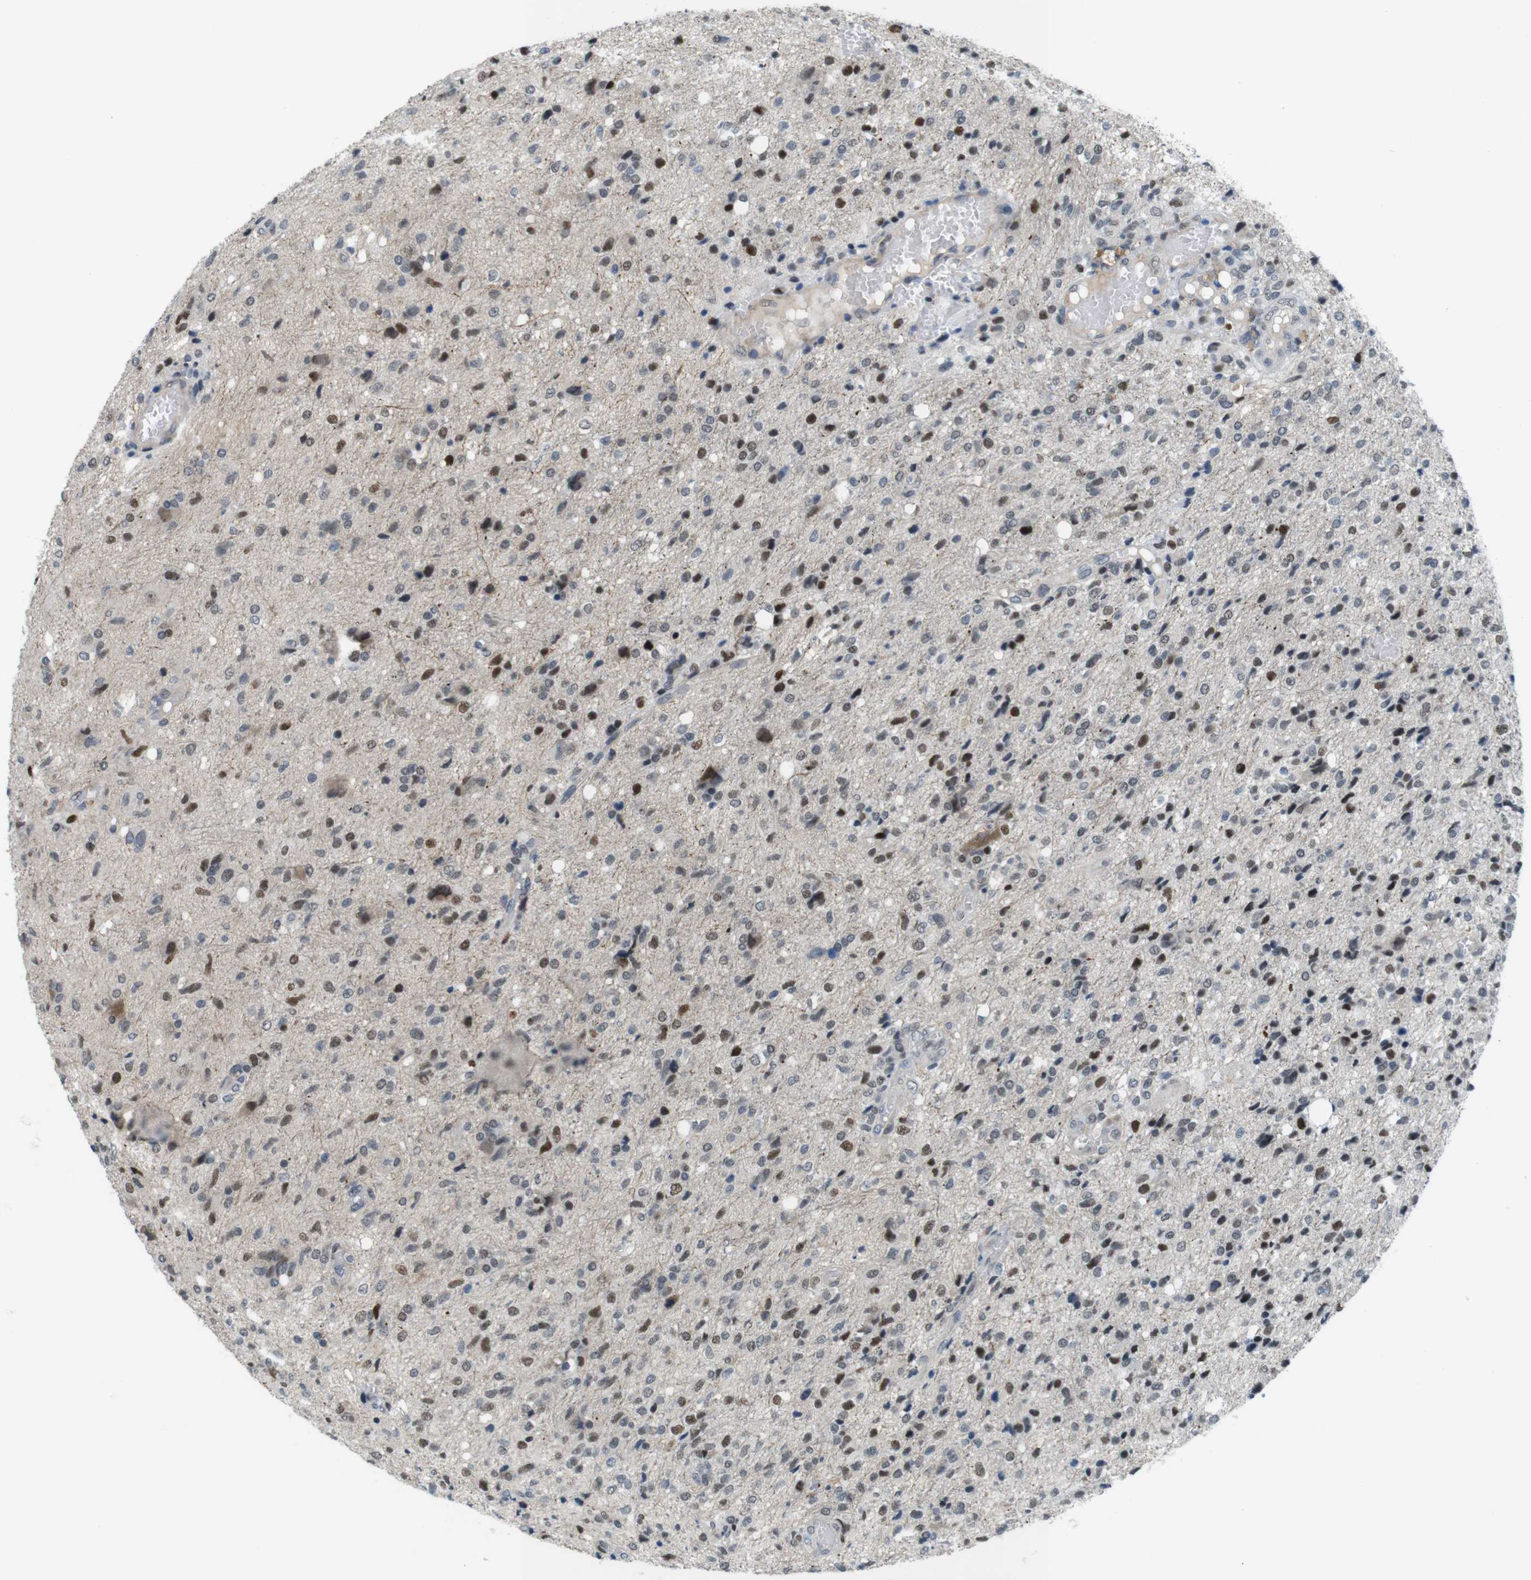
{"staining": {"intensity": "moderate", "quantity": "<25%", "location": "nuclear"}, "tissue": "glioma", "cell_type": "Tumor cells", "image_type": "cancer", "snomed": [{"axis": "morphology", "description": "Glioma, malignant, High grade"}, {"axis": "topography", "description": "Brain"}], "caption": "A high-resolution image shows immunohistochemistry (IHC) staining of malignant high-grade glioma, which displays moderate nuclear expression in about <25% of tumor cells.", "gene": "SMCO2", "patient": {"sex": "female", "age": 59}}